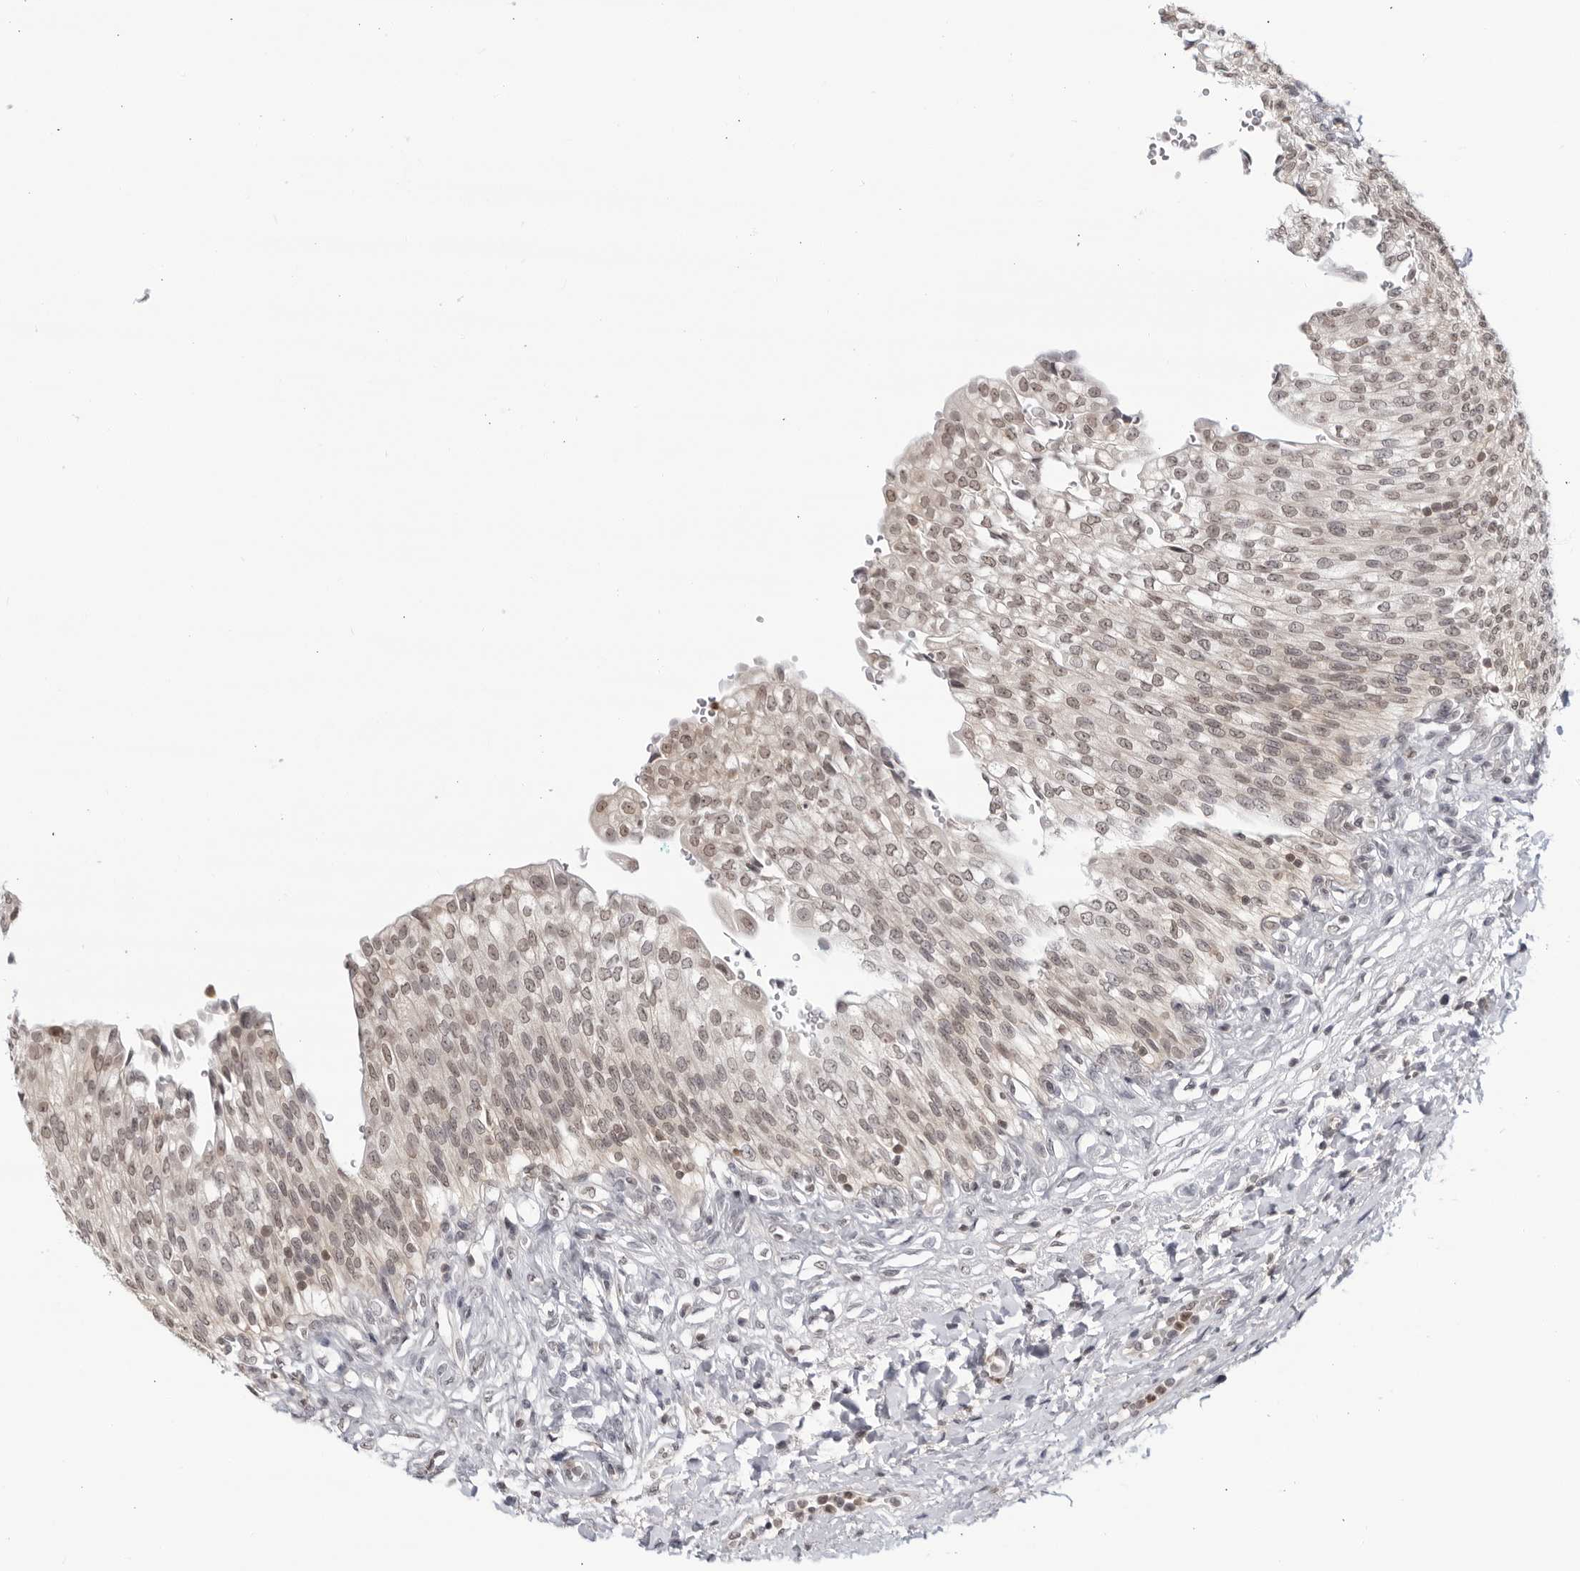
{"staining": {"intensity": "weak", "quantity": "25%-75%", "location": "nuclear"}, "tissue": "urinary bladder", "cell_type": "Urothelial cells", "image_type": "normal", "snomed": [{"axis": "morphology", "description": "Urothelial carcinoma, High grade"}, {"axis": "topography", "description": "Urinary bladder"}], "caption": "Immunohistochemistry (IHC) (DAB) staining of normal urinary bladder exhibits weak nuclear protein positivity in about 25%-75% of urothelial cells.", "gene": "CC2D1B", "patient": {"sex": "male", "age": 46}}